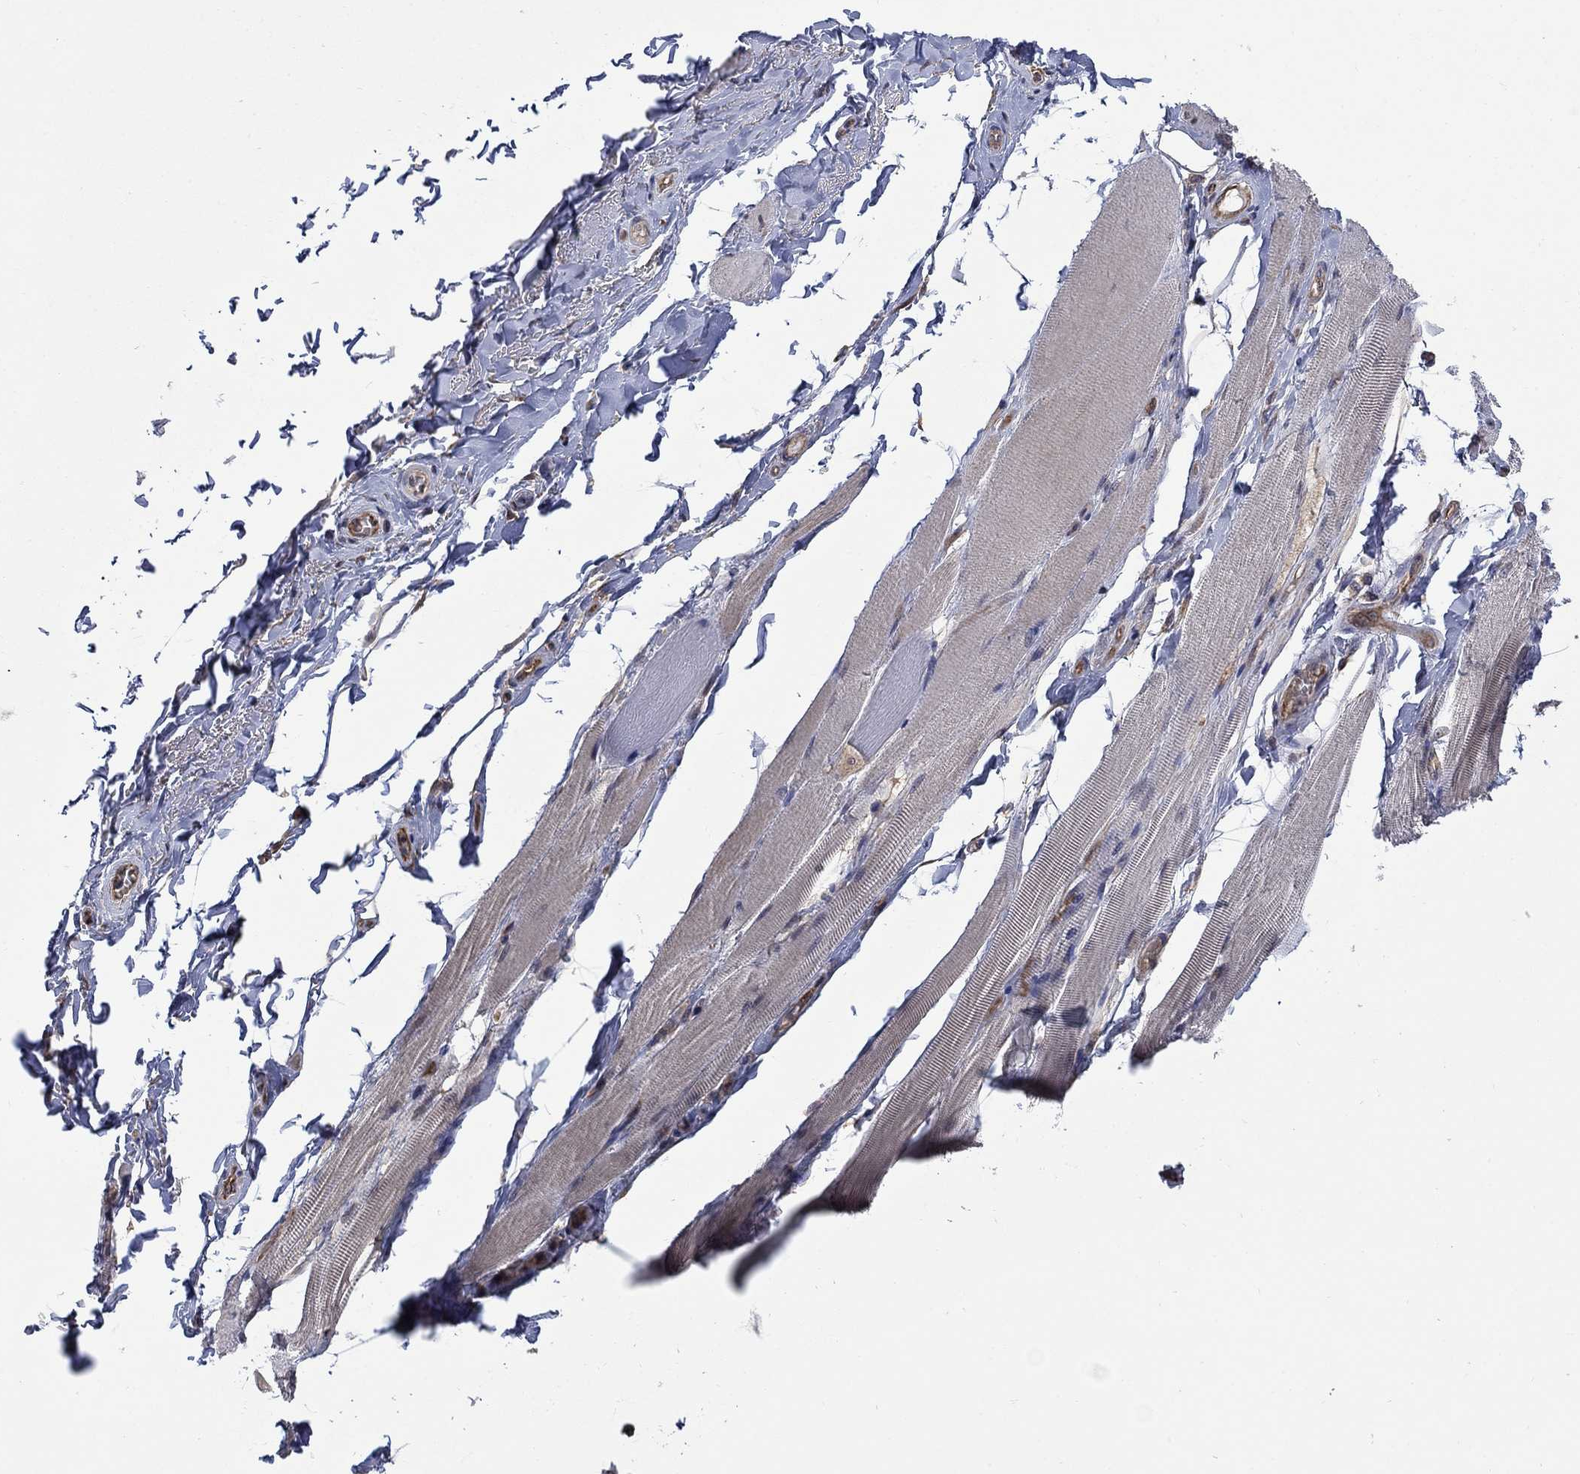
{"staining": {"intensity": "negative", "quantity": "none", "location": "none"}, "tissue": "adipose tissue", "cell_type": "Adipocytes", "image_type": "normal", "snomed": [{"axis": "morphology", "description": "Normal tissue, NOS"}, {"axis": "topography", "description": "Anal"}, {"axis": "topography", "description": "Peripheral nerve tissue"}], "caption": "High power microscopy photomicrograph of an immunohistochemistry (IHC) micrograph of normal adipose tissue, revealing no significant expression in adipocytes.", "gene": "PDZD2", "patient": {"sex": "male", "age": 53}}